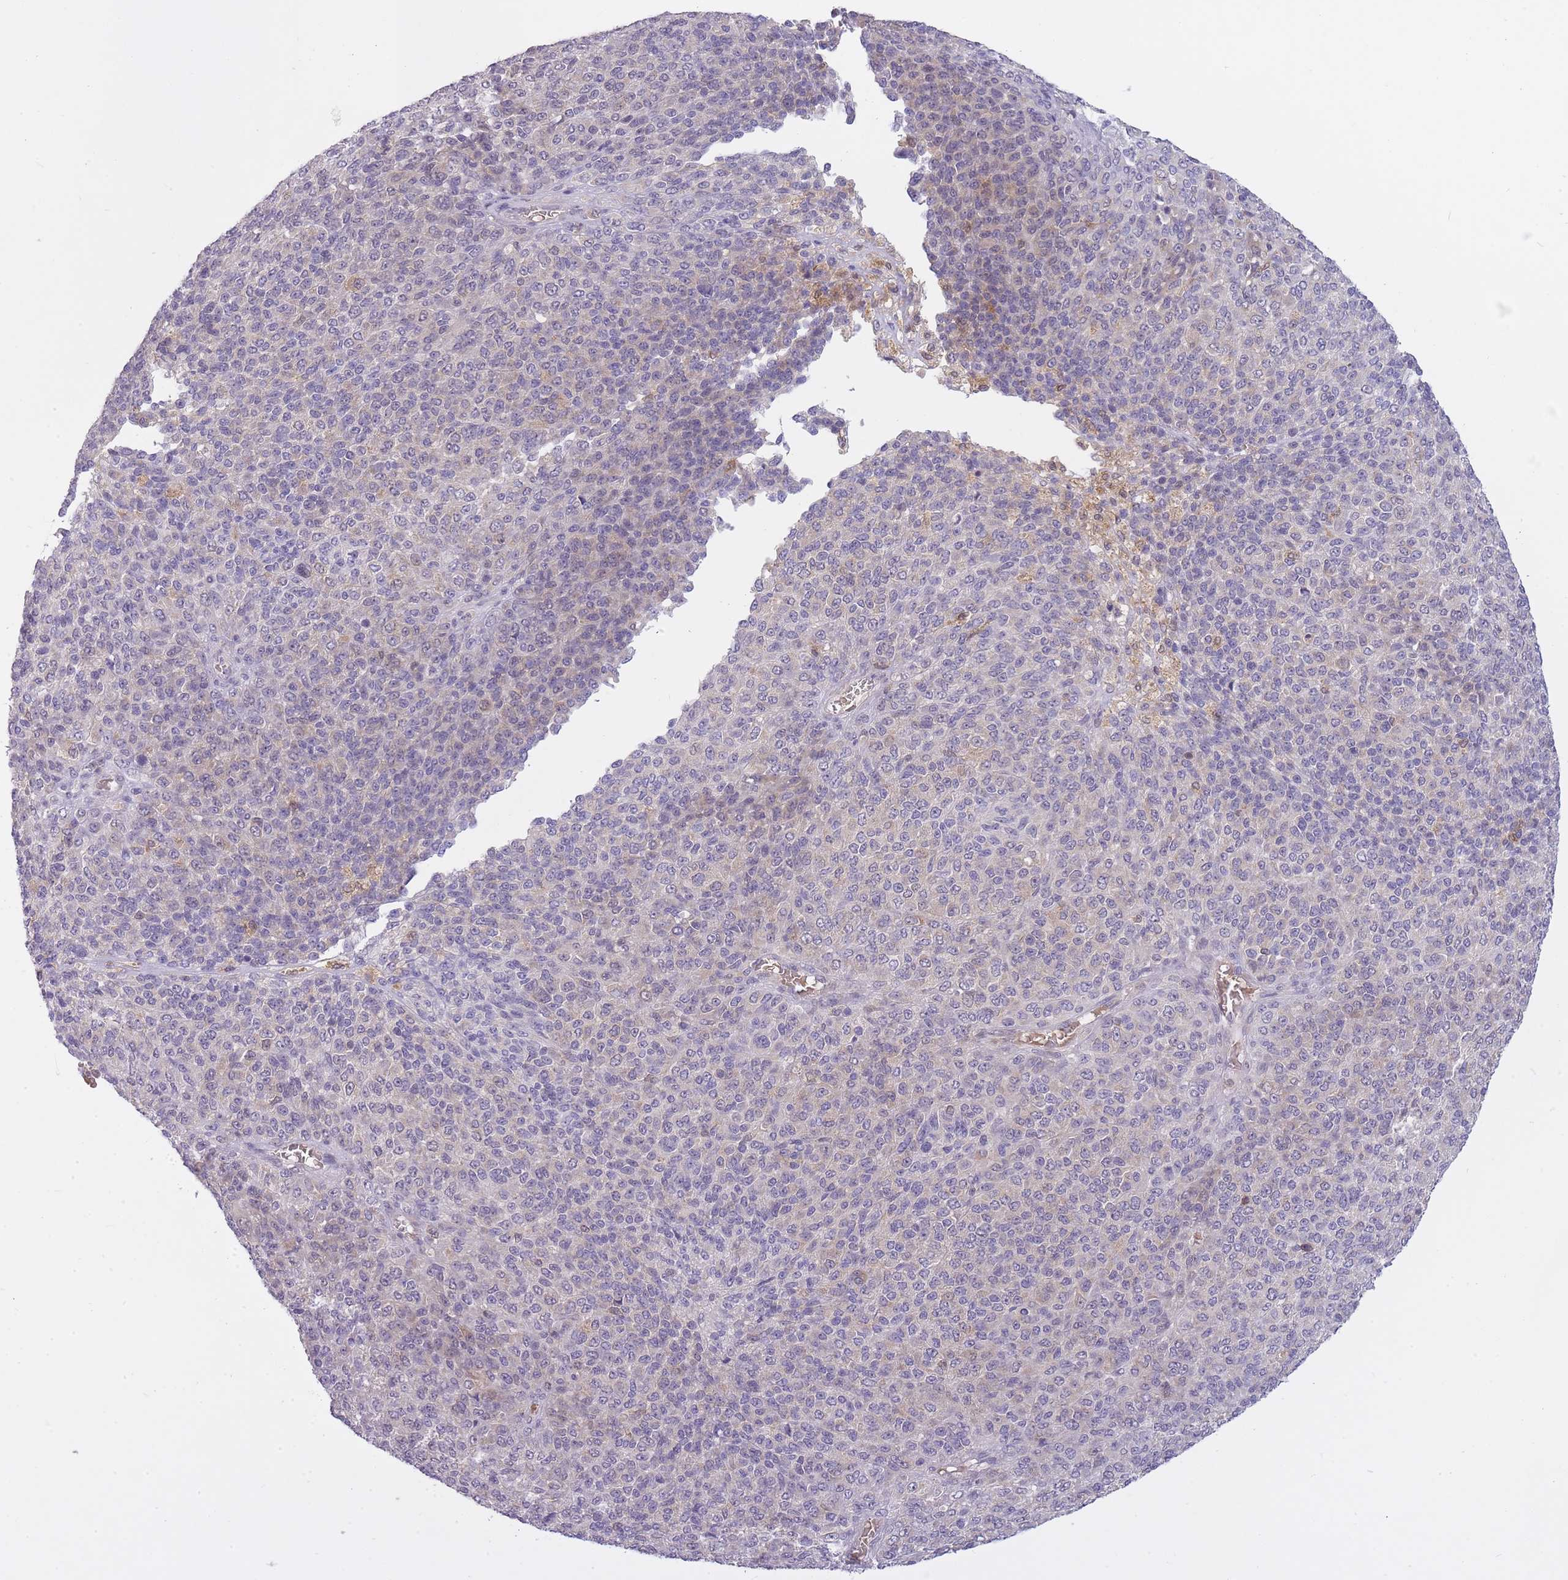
{"staining": {"intensity": "negative", "quantity": "none", "location": "none"}, "tissue": "melanoma", "cell_type": "Tumor cells", "image_type": "cancer", "snomed": [{"axis": "morphology", "description": "Malignant melanoma, Metastatic site"}, {"axis": "topography", "description": "Brain"}], "caption": "Melanoma stained for a protein using IHC demonstrates no expression tumor cells.", "gene": "CXorf38", "patient": {"sex": "female", "age": 56}}